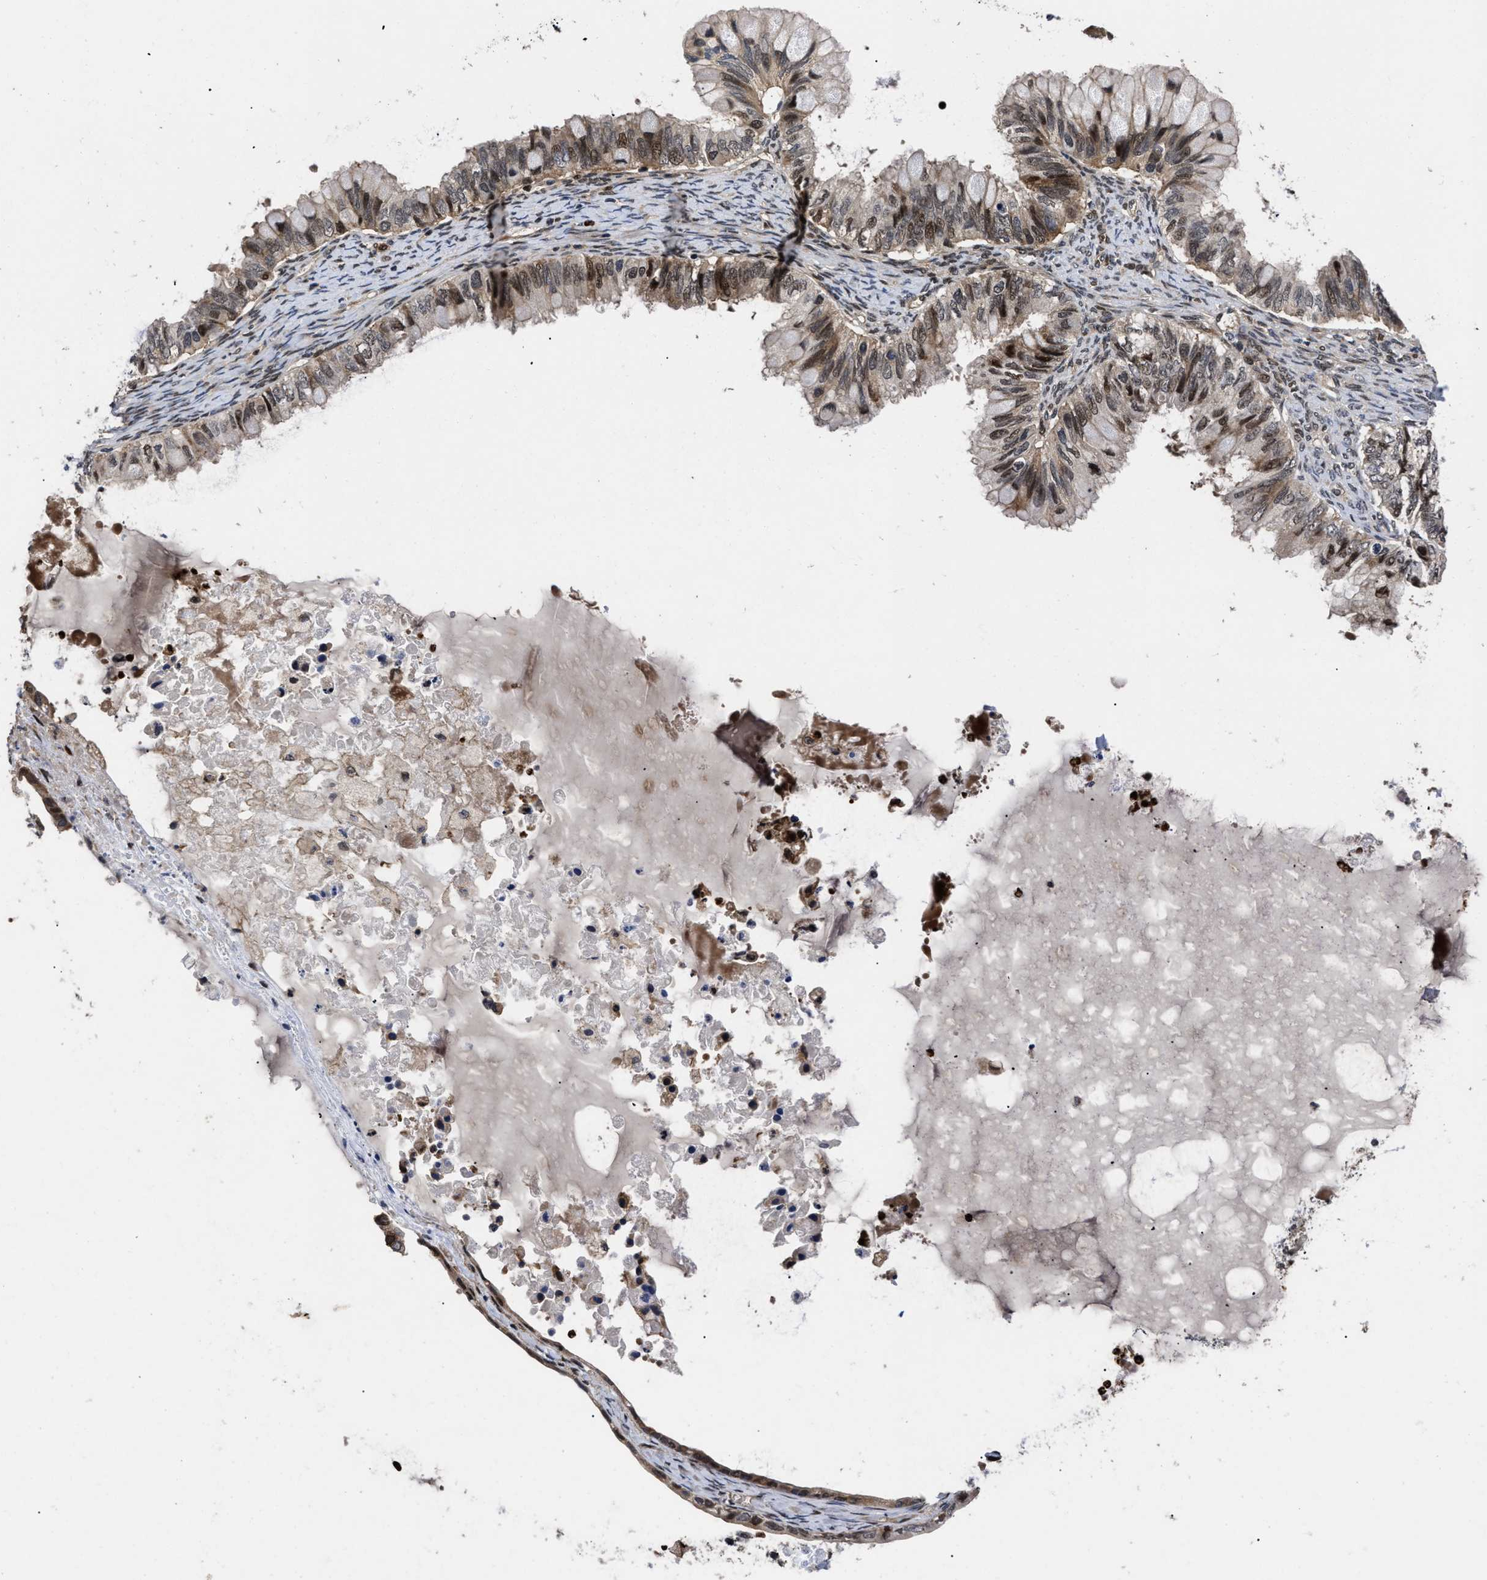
{"staining": {"intensity": "weak", "quantity": "25%-75%", "location": "cytoplasmic/membranous,nuclear"}, "tissue": "ovarian cancer", "cell_type": "Tumor cells", "image_type": "cancer", "snomed": [{"axis": "morphology", "description": "Cystadenocarcinoma, mucinous, NOS"}, {"axis": "topography", "description": "Ovary"}], "caption": "Tumor cells show low levels of weak cytoplasmic/membranous and nuclear expression in approximately 25%-75% of cells in human ovarian cancer.", "gene": "FAM200A", "patient": {"sex": "female", "age": 80}}